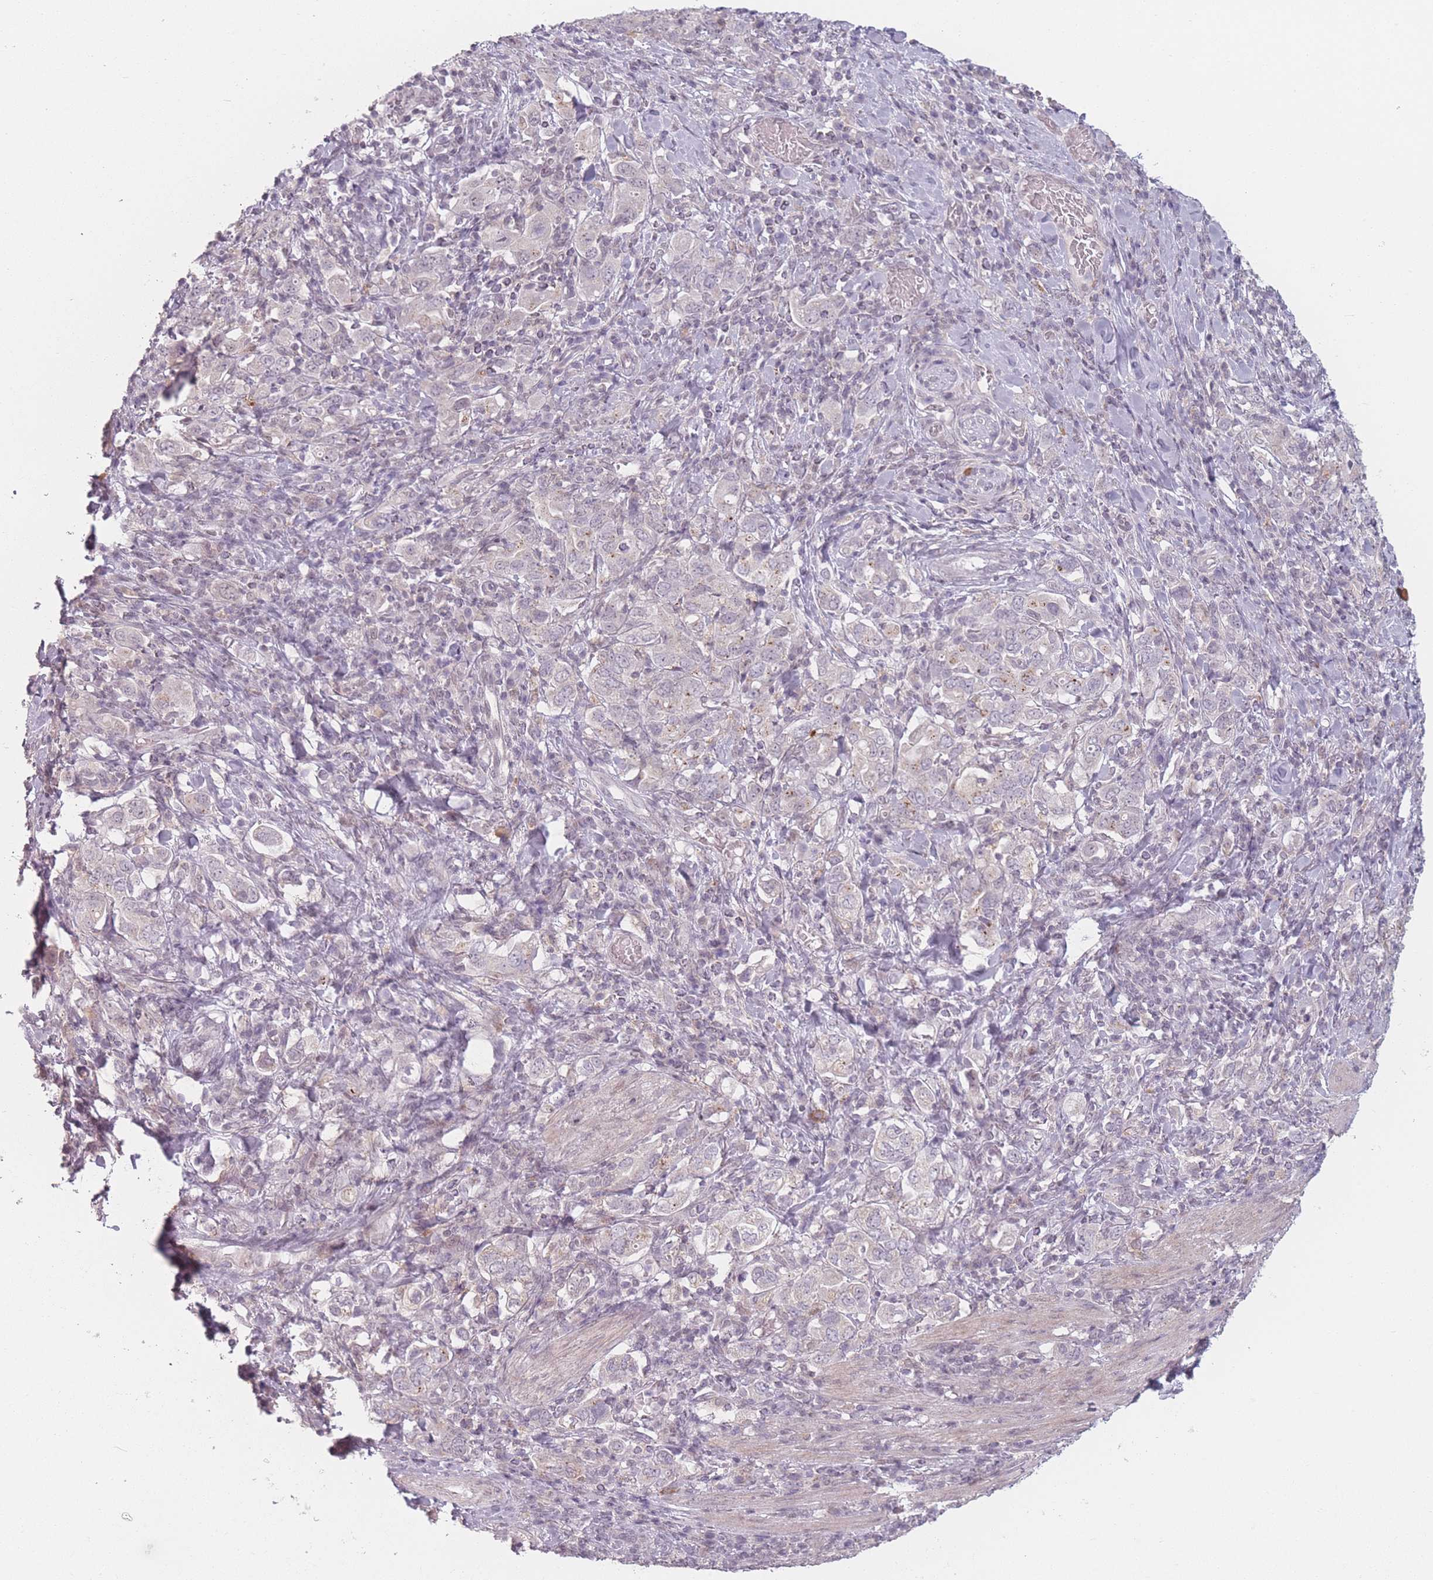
{"staining": {"intensity": "negative", "quantity": "none", "location": "none"}, "tissue": "stomach cancer", "cell_type": "Tumor cells", "image_type": "cancer", "snomed": [{"axis": "morphology", "description": "Adenocarcinoma, NOS"}, {"axis": "topography", "description": "Stomach, upper"}, {"axis": "topography", "description": "Stomach"}], "caption": "This is an immunohistochemistry photomicrograph of human adenocarcinoma (stomach). There is no staining in tumor cells.", "gene": "OR10C1", "patient": {"sex": "male", "age": 62}}